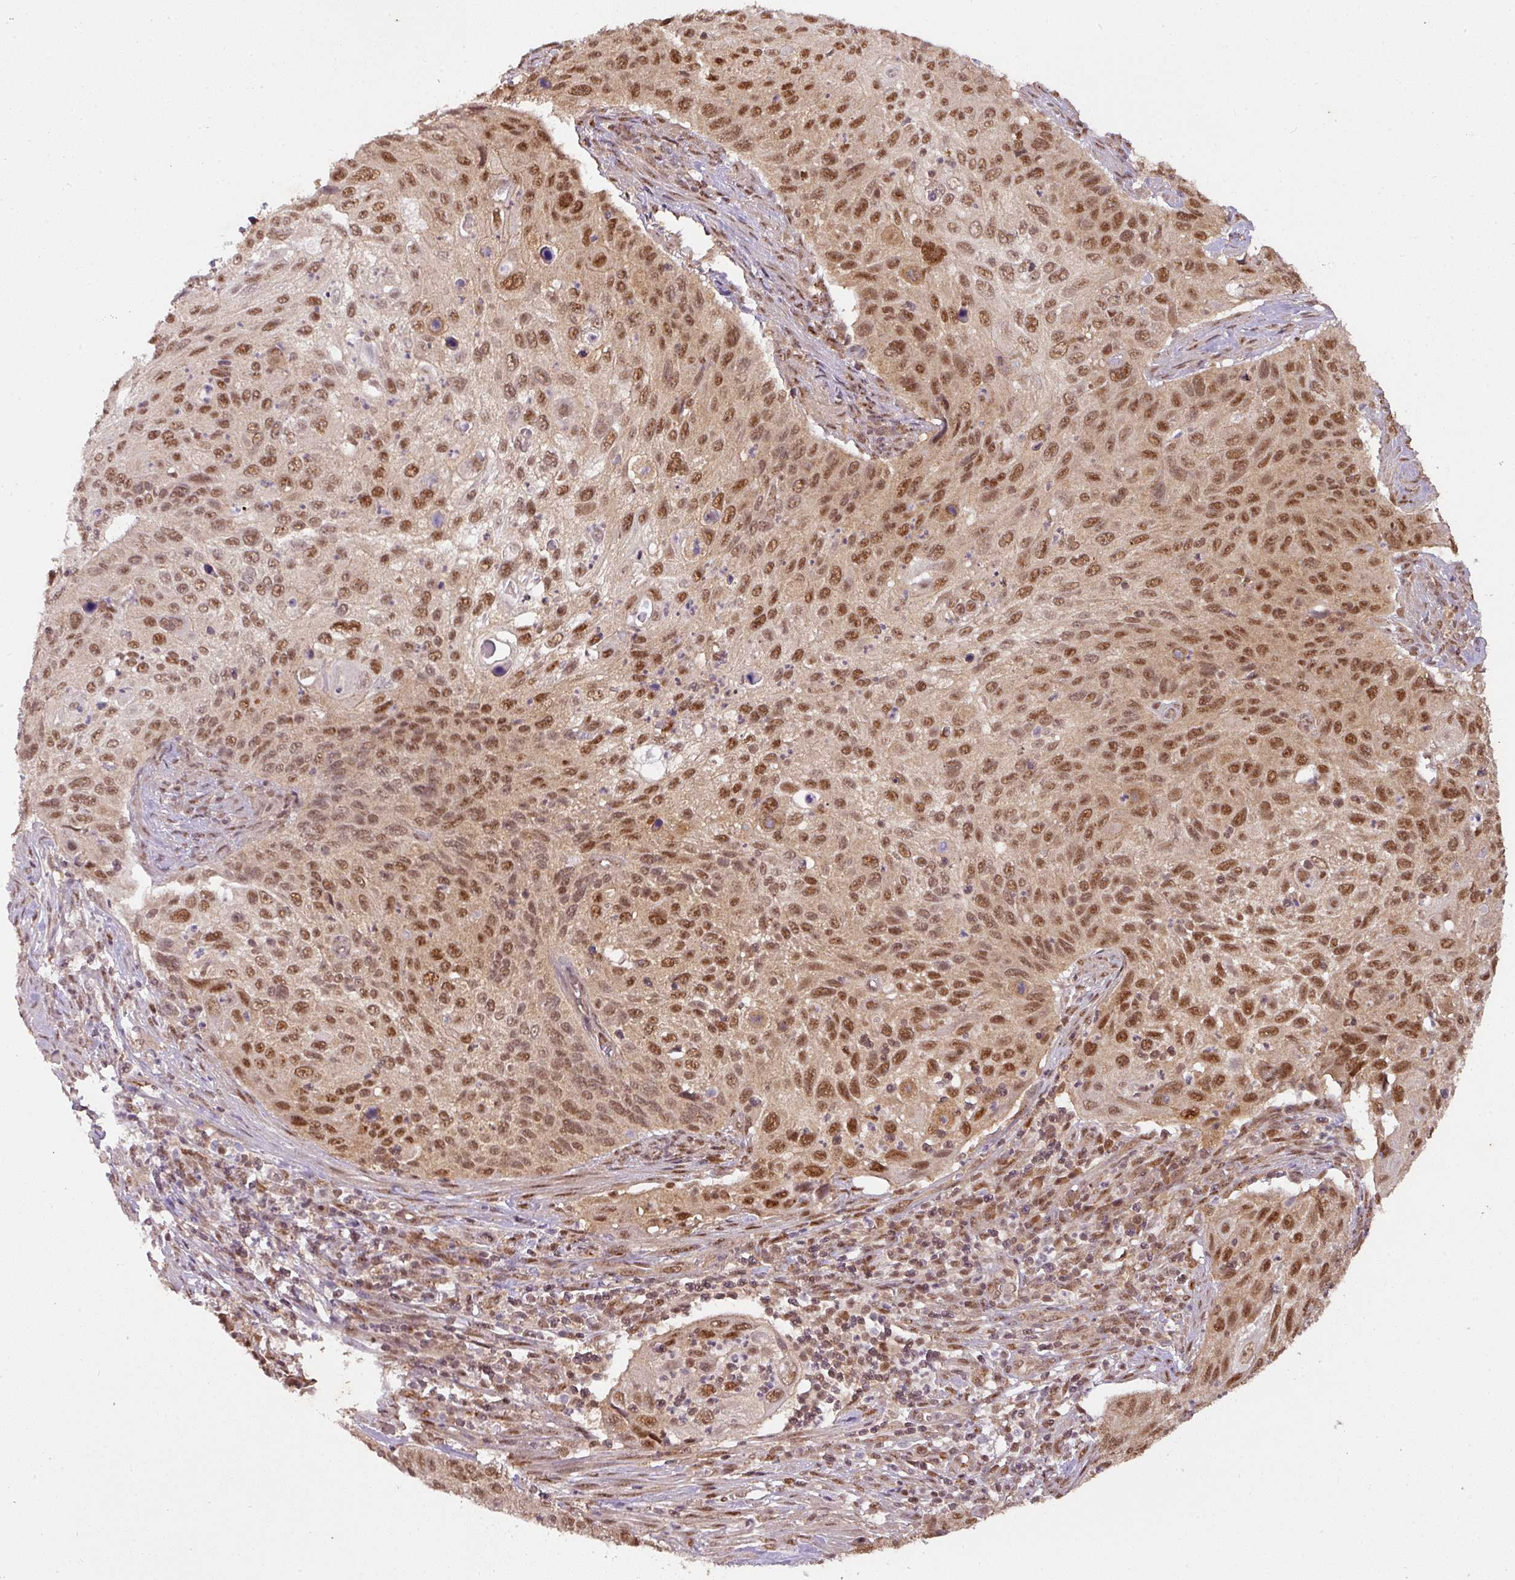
{"staining": {"intensity": "moderate", "quantity": ">75%", "location": "nuclear"}, "tissue": "cervical cancer", "cell_type": "Tumor cells", "image_type": "cancer", "snomed": [{"axis": "morphology", "description": "Squamous cell carcinoma, NOS"}, {"axis": "topography", "description": "Cervix"}], "caption": "Cervical cancer stained with a brown dye reveals moderate nuclear positive staining in approximately >75% of tumor cells.", "gene": "RANBP9", "patient": {"sex": "female", "age": 70}}